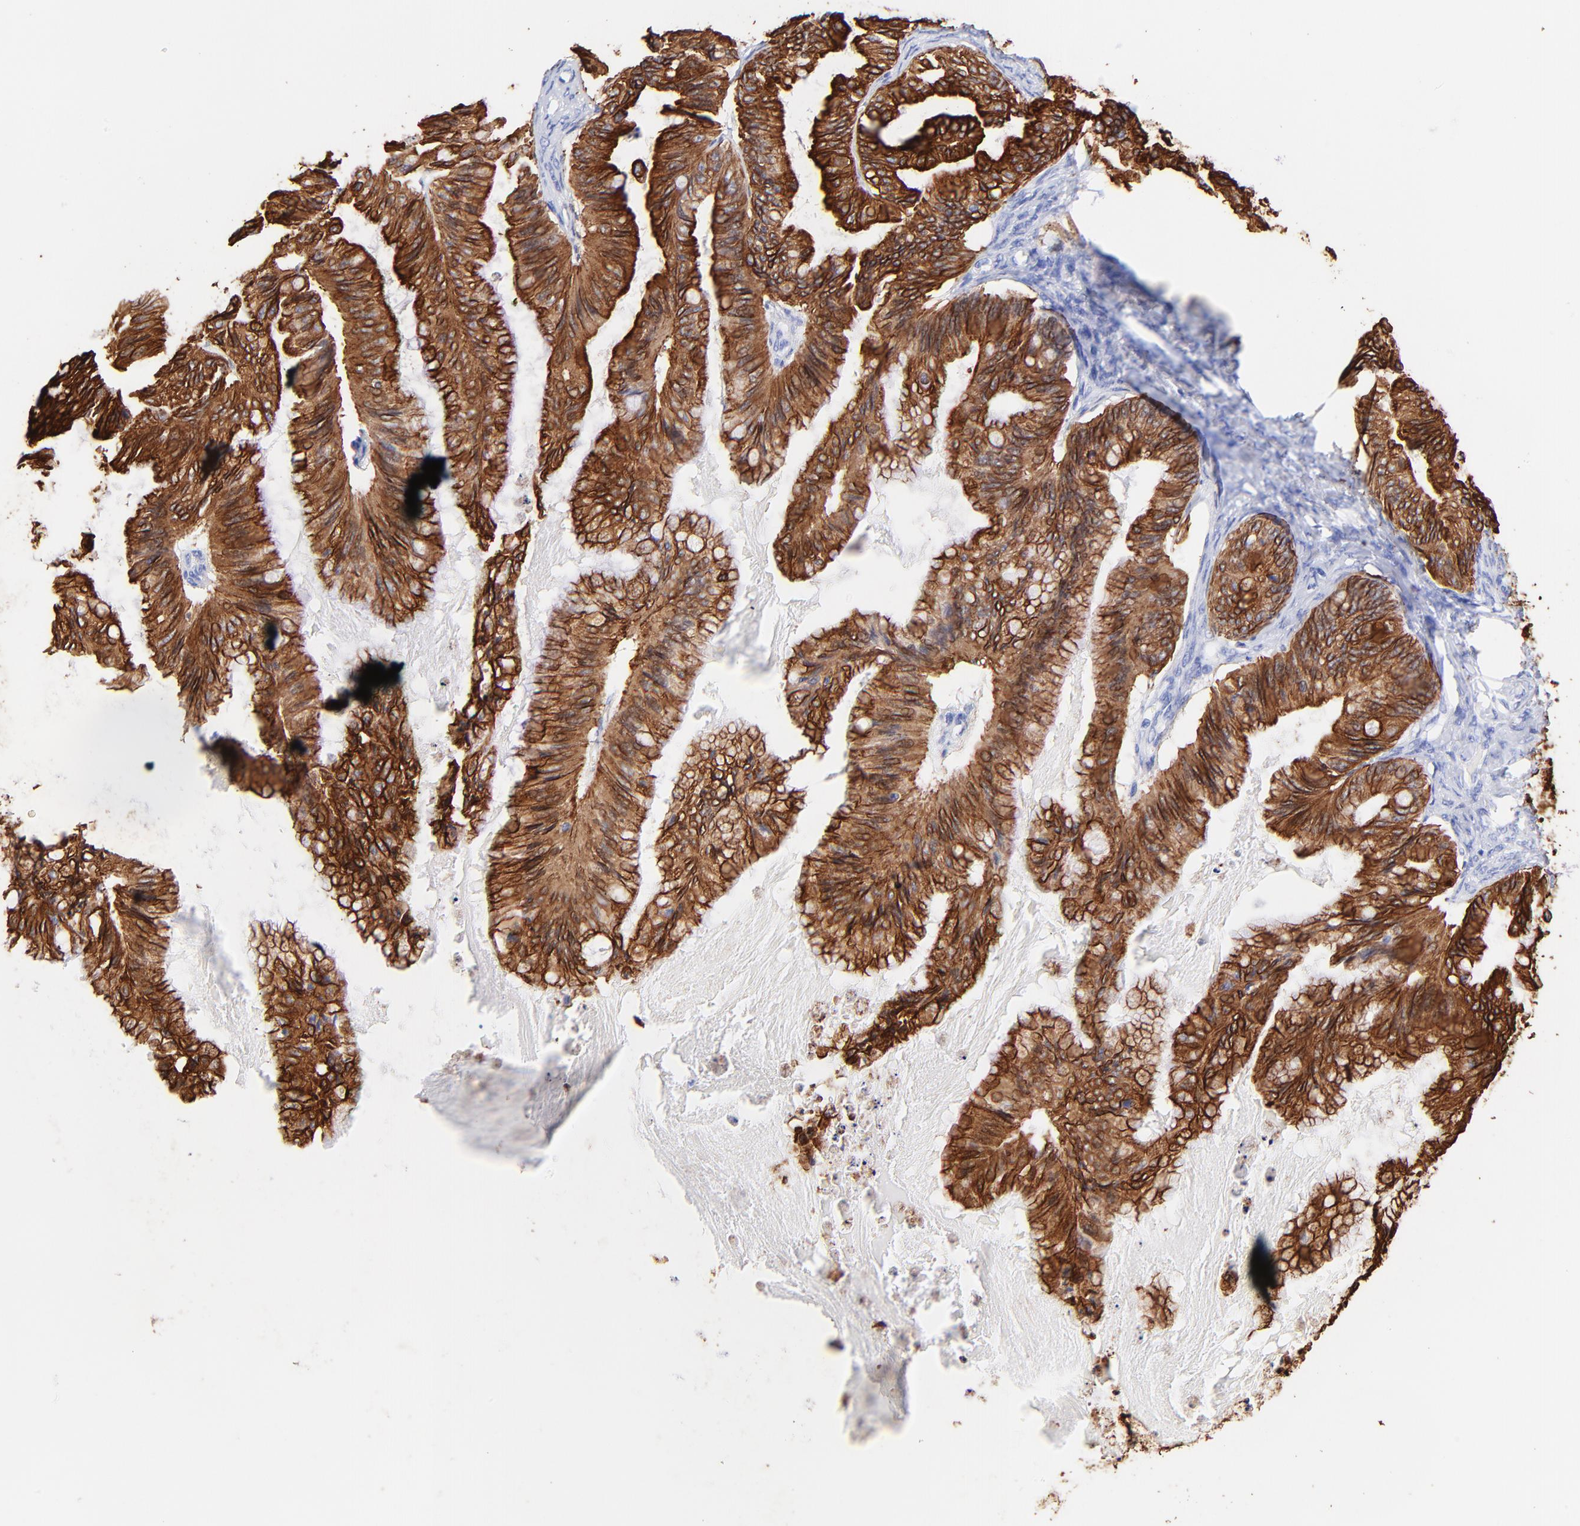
{"staining": {"intensity": "strong", "quantity": ">75%", "location": "cytoplasmic/membranous"}, "tissue": "ovarian cancer", "cell_type": "Tumor cells", "image_type": "cancer", "snomed": [{"axis": "morphology", "description": "Cystadenocarcinoma, mucinous, NOS"}, {"axis": "topography", "description": "Ovary"}], "caption": "A high-resolution micrograph shows immunohistochemistry (IHC) staining of ovarian mucinous cystadenocarcinoma, which reveals strong cytoplasmic/membranous staining in approximately >75% of tumor cells.", "gene": "KRT19", "patient": {"sex": "female", "age": 57}}